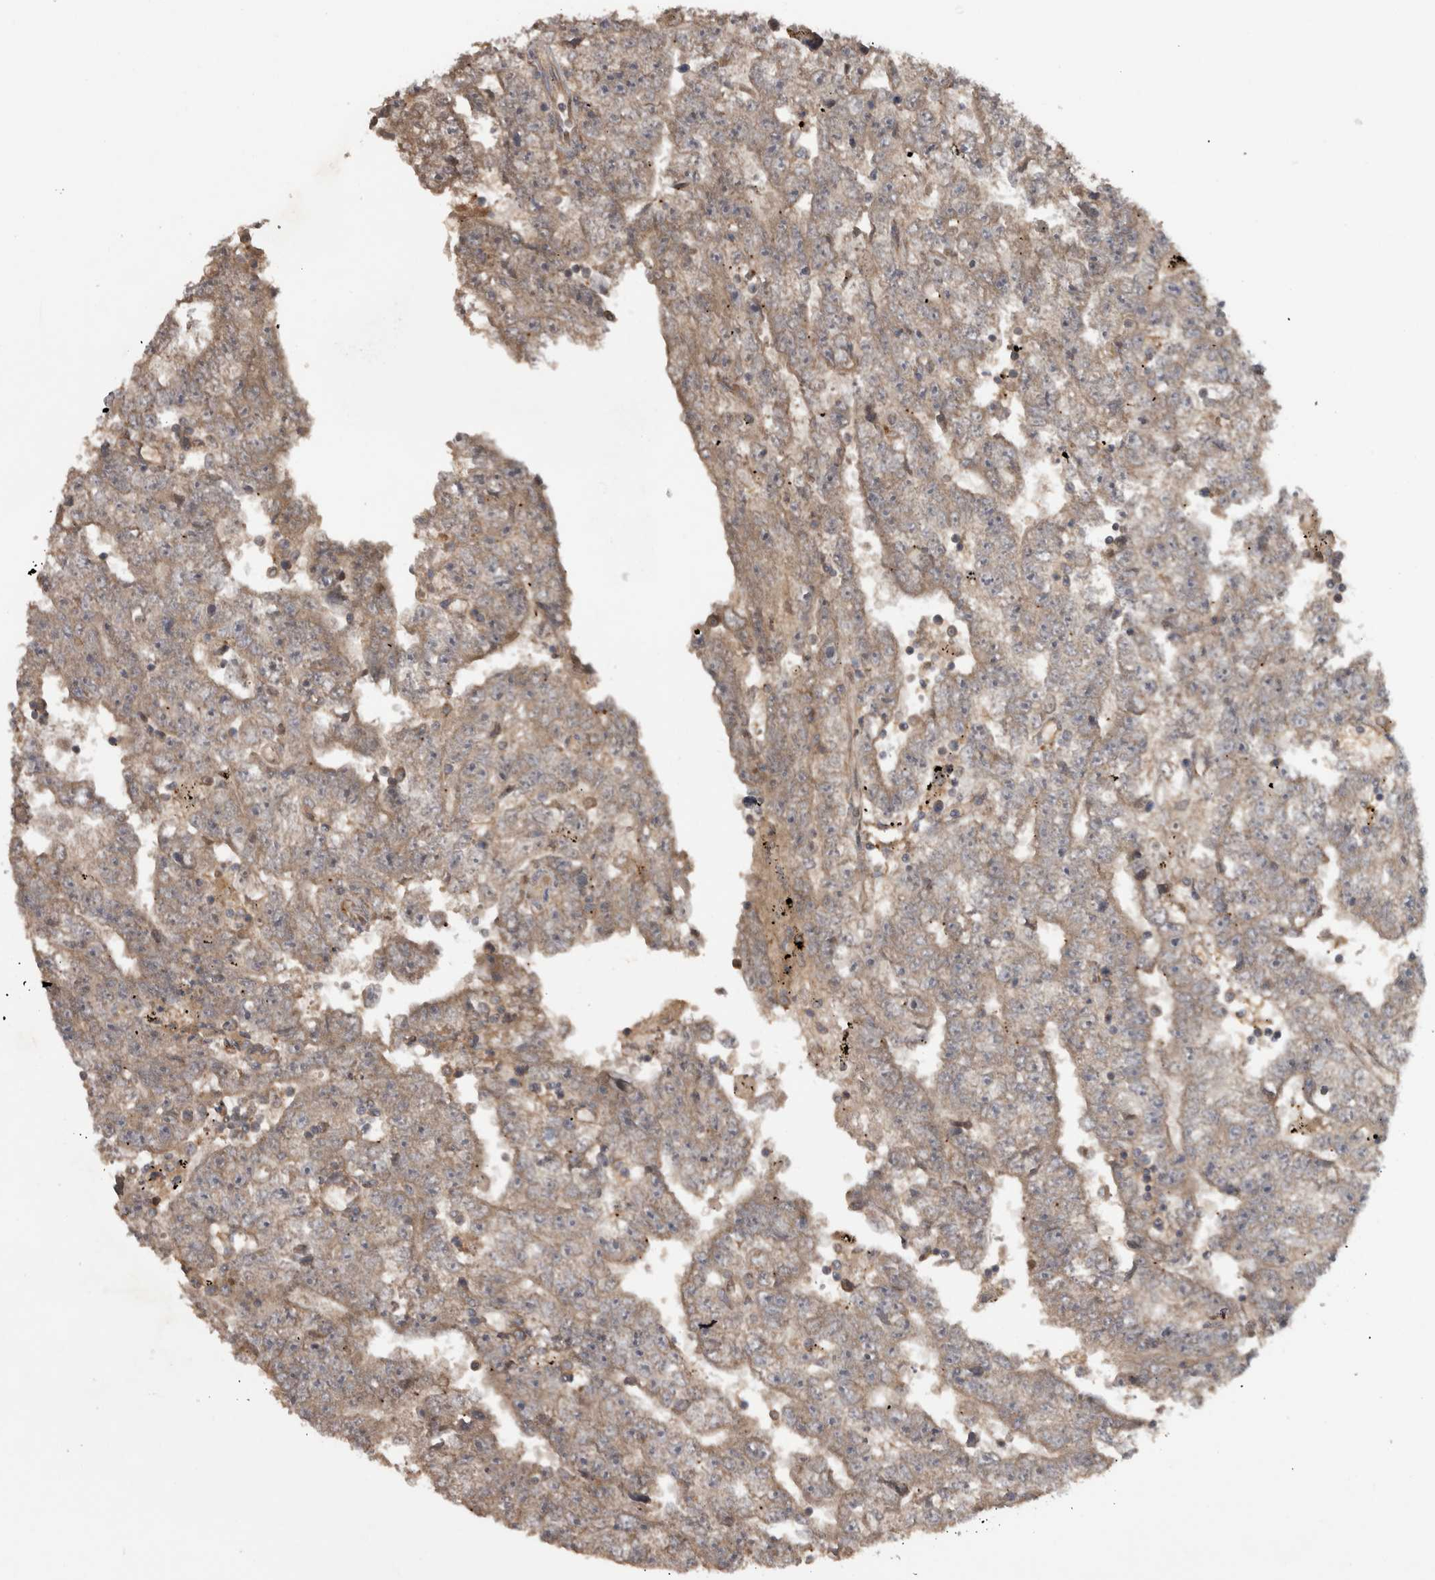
{"staining": {"intensity": "weak", "quantity": ">75%", "location": "cytoplasmic/membranous"}, "tissue": "testis cancer", "cell_type": "Tumor cells", "image_type": "cancer", "snomed": [{"axis": "morphology", "description": "Carcinoma, Embryonal, NOS"}, {"axis": "topography", "description": "Testis"}], "caption": "Immunohistochemical staining of human testis embryonal carcinoma shows weak cytoplasmic/membranous protein positivity in about >75% of tumor cells.", "gene": "MICU3", "patient": {"sex": "male", "age": 25}}